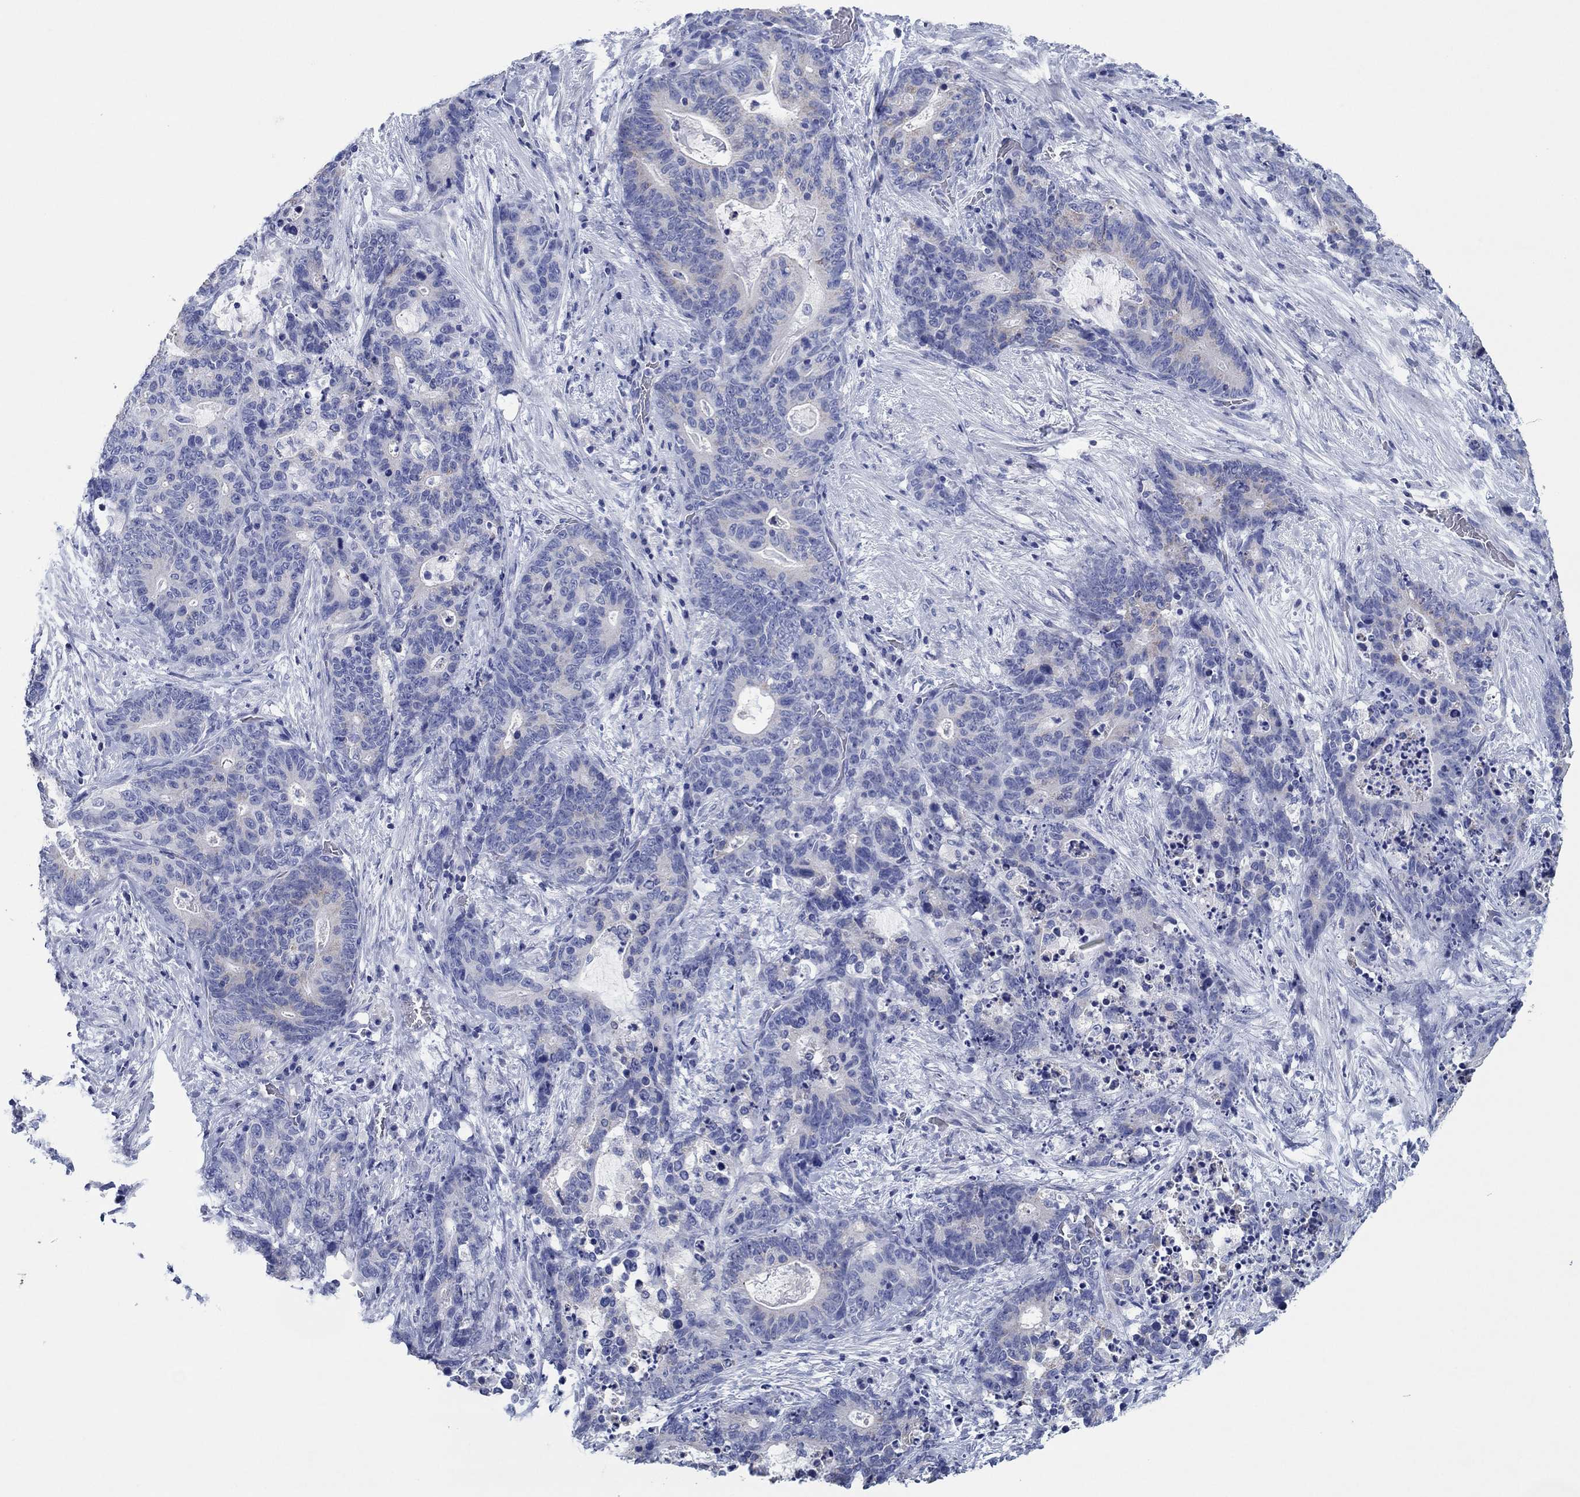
{"staining": {"intensity": "negative", "quantity": "none", "location": "none"}, "tissue": "stomach cancer", "cell_type": "Tumor cells", "image_type": "cancer", "snomed": [{"axis": "morphology", "description": "Normal tissue, NOS"}, {"axis": "morphology", "description": "Adenocarcinoma, NOS"}, {"axis": "topography", "description": "Stomach"}], "caption": "Stomach cancer (adenocarcinoma) stained for a protein using IHC demonstrates no expression tumor cells.", "gene": "HCRT", "patient": {"sex": "female", "age": 64}}